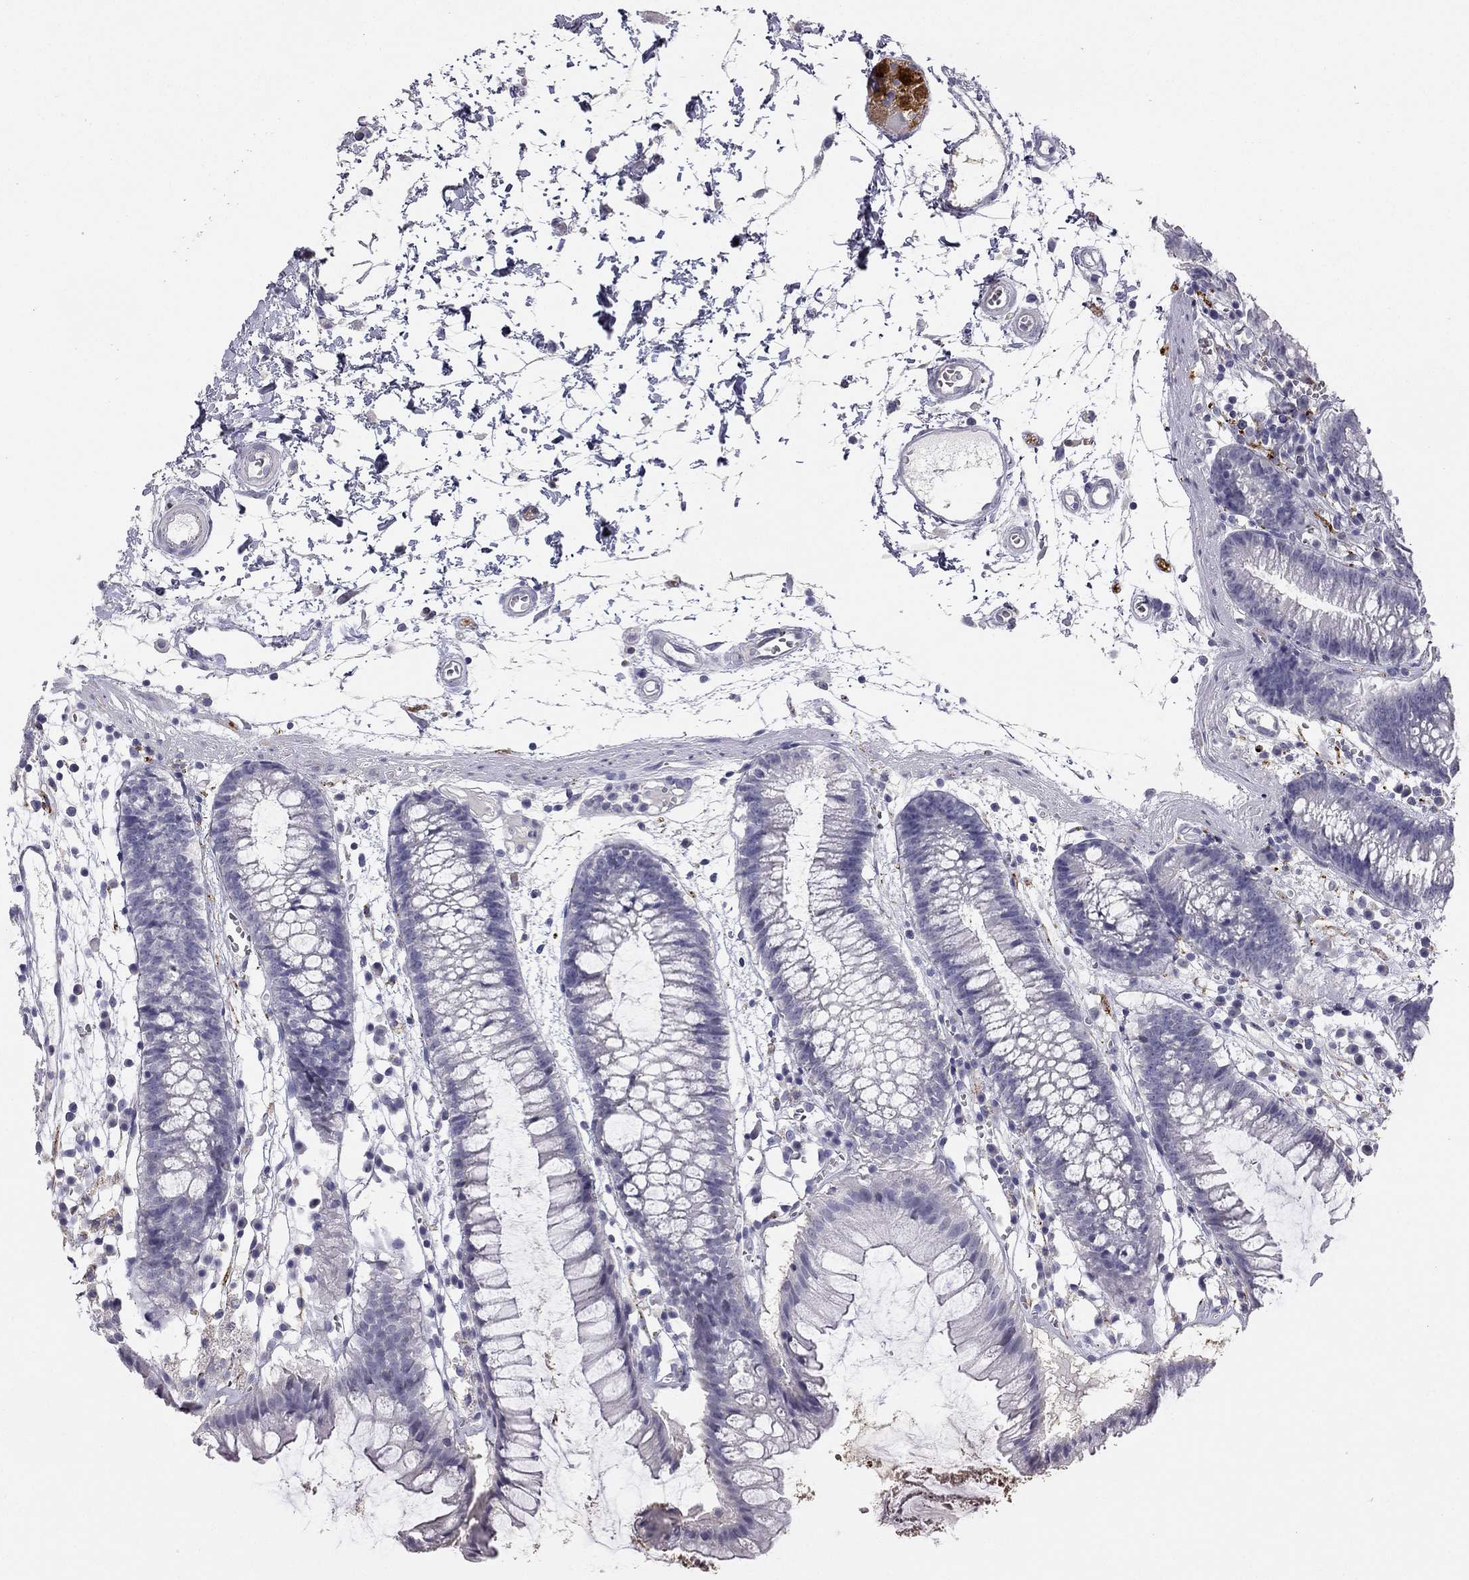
{"staining": {"intensity": "negative", "quantity": "none", "location": "none"}, "tissue": "colon", "cell_type": "Endothelial cells", "image_type": "normal", "snomed": [{"axis": "morphology", "description": "Normal tissue, NOS"}, {"axis": "morphology", "description": "Adenocarcinoma, NOS"}, {"axis": "topography", "description": "Colon"}], "caption": "Immunohistochemistry (IHC) micrograph of normal colon: human colon stained with DAB displays no significant protein positivity in endothelial cells.", "gene": "CALB2", "patient": {"sex": "male", "age": 65}}